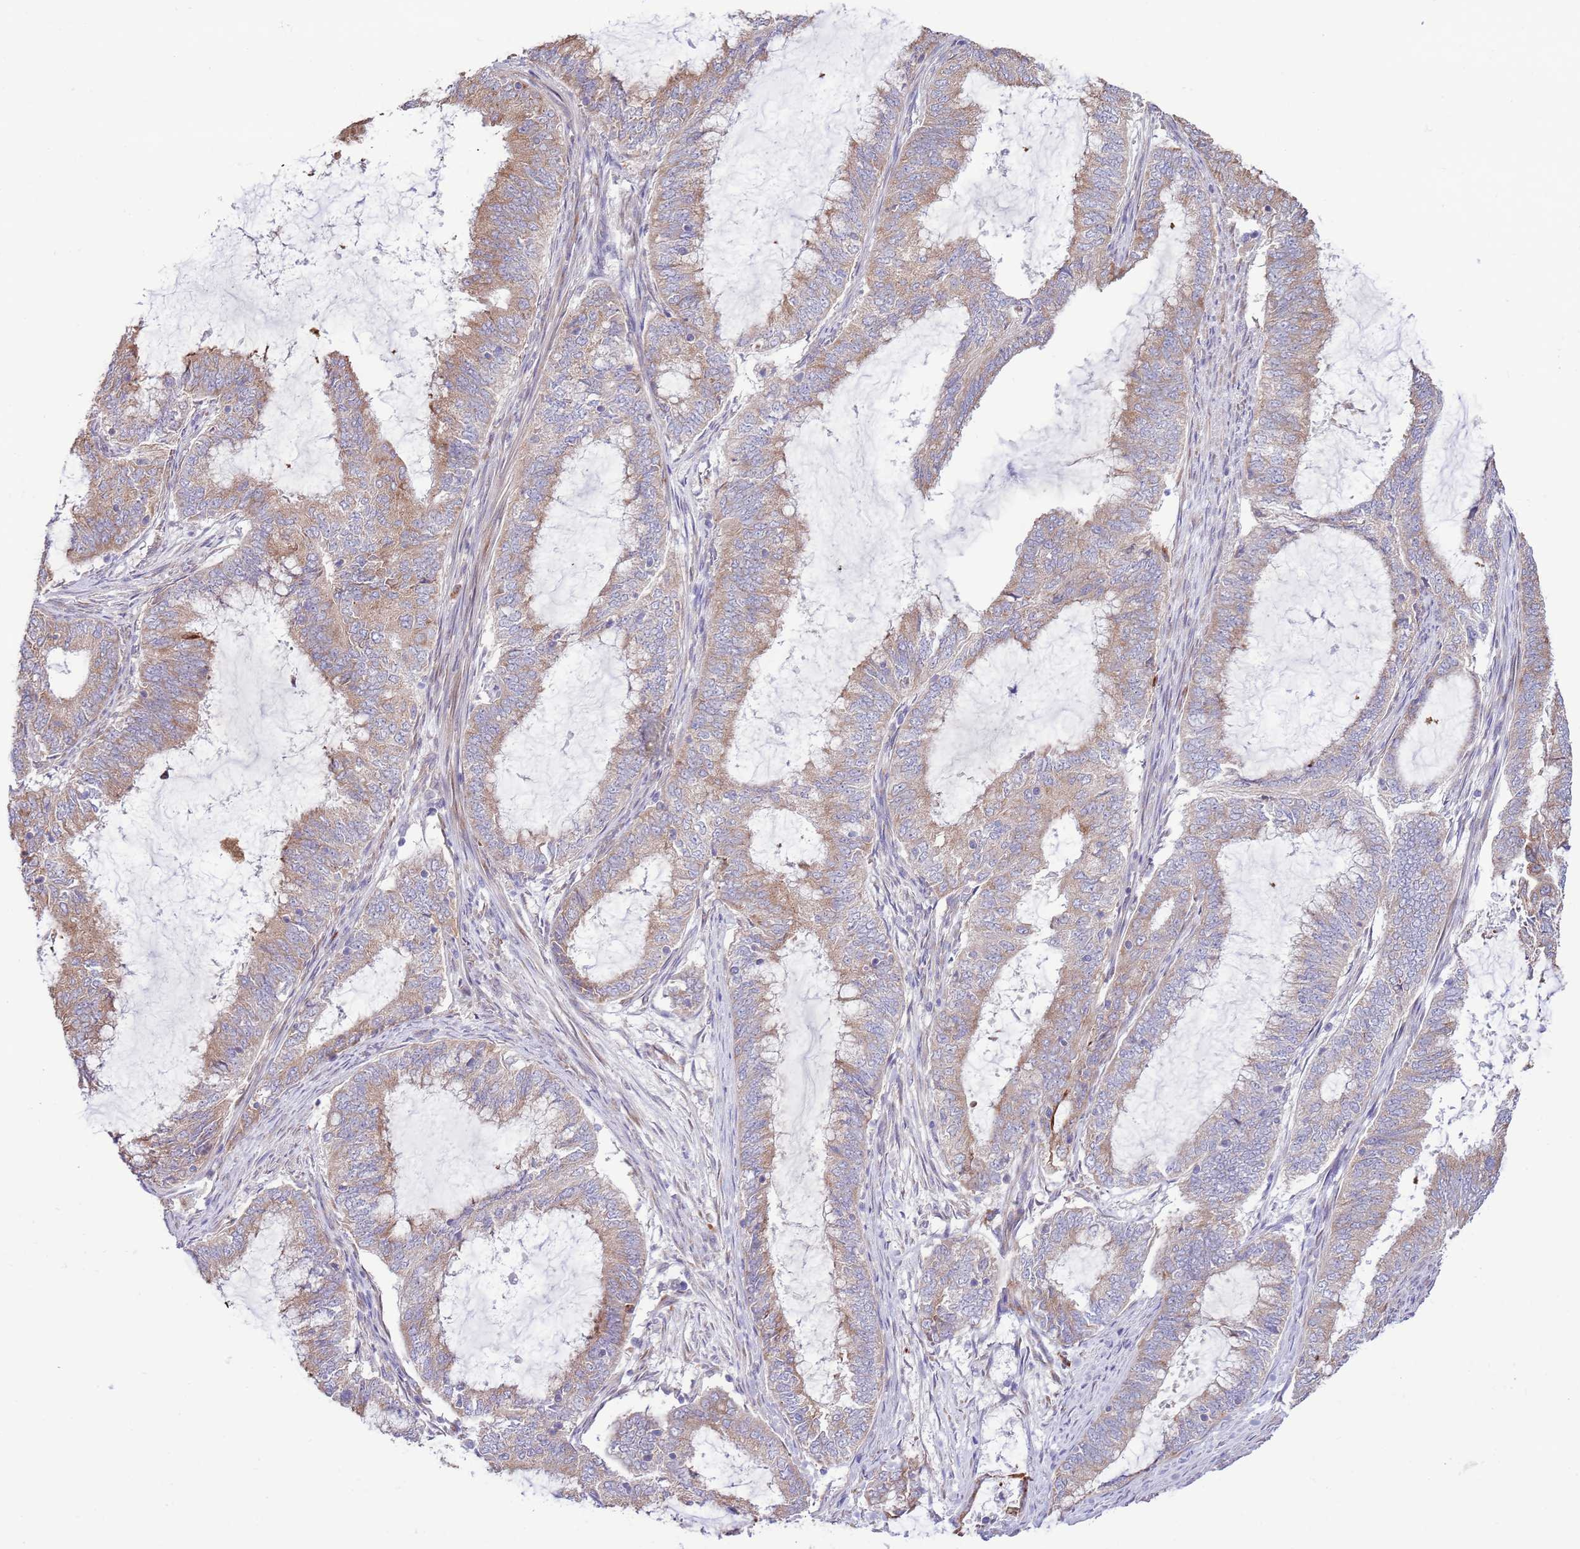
{"staining": {"intensity": "moderate", "quantity": ">75%", "location": "cytoplasmic/membranous"}, "tissue": "endometrial cancer", "cell_type": "Tumor cells", "image_type": "cancer", "snomed": [{"axis": "morphology", "description": "Adenocarcinoma, NOS"}, {"axis": "topography", "description": "Endometrium"}], "caption": "Protein expression analysis of endometrial cancer (adenocarcinoma) reveals moderate cytoplasmic/membranous staining in about >75% of tumor cells. (Brightfield microscopy of DAB IHC at high magnification).", "gene": "DAND5", "patient": {"sex": "female", "age": 51}}